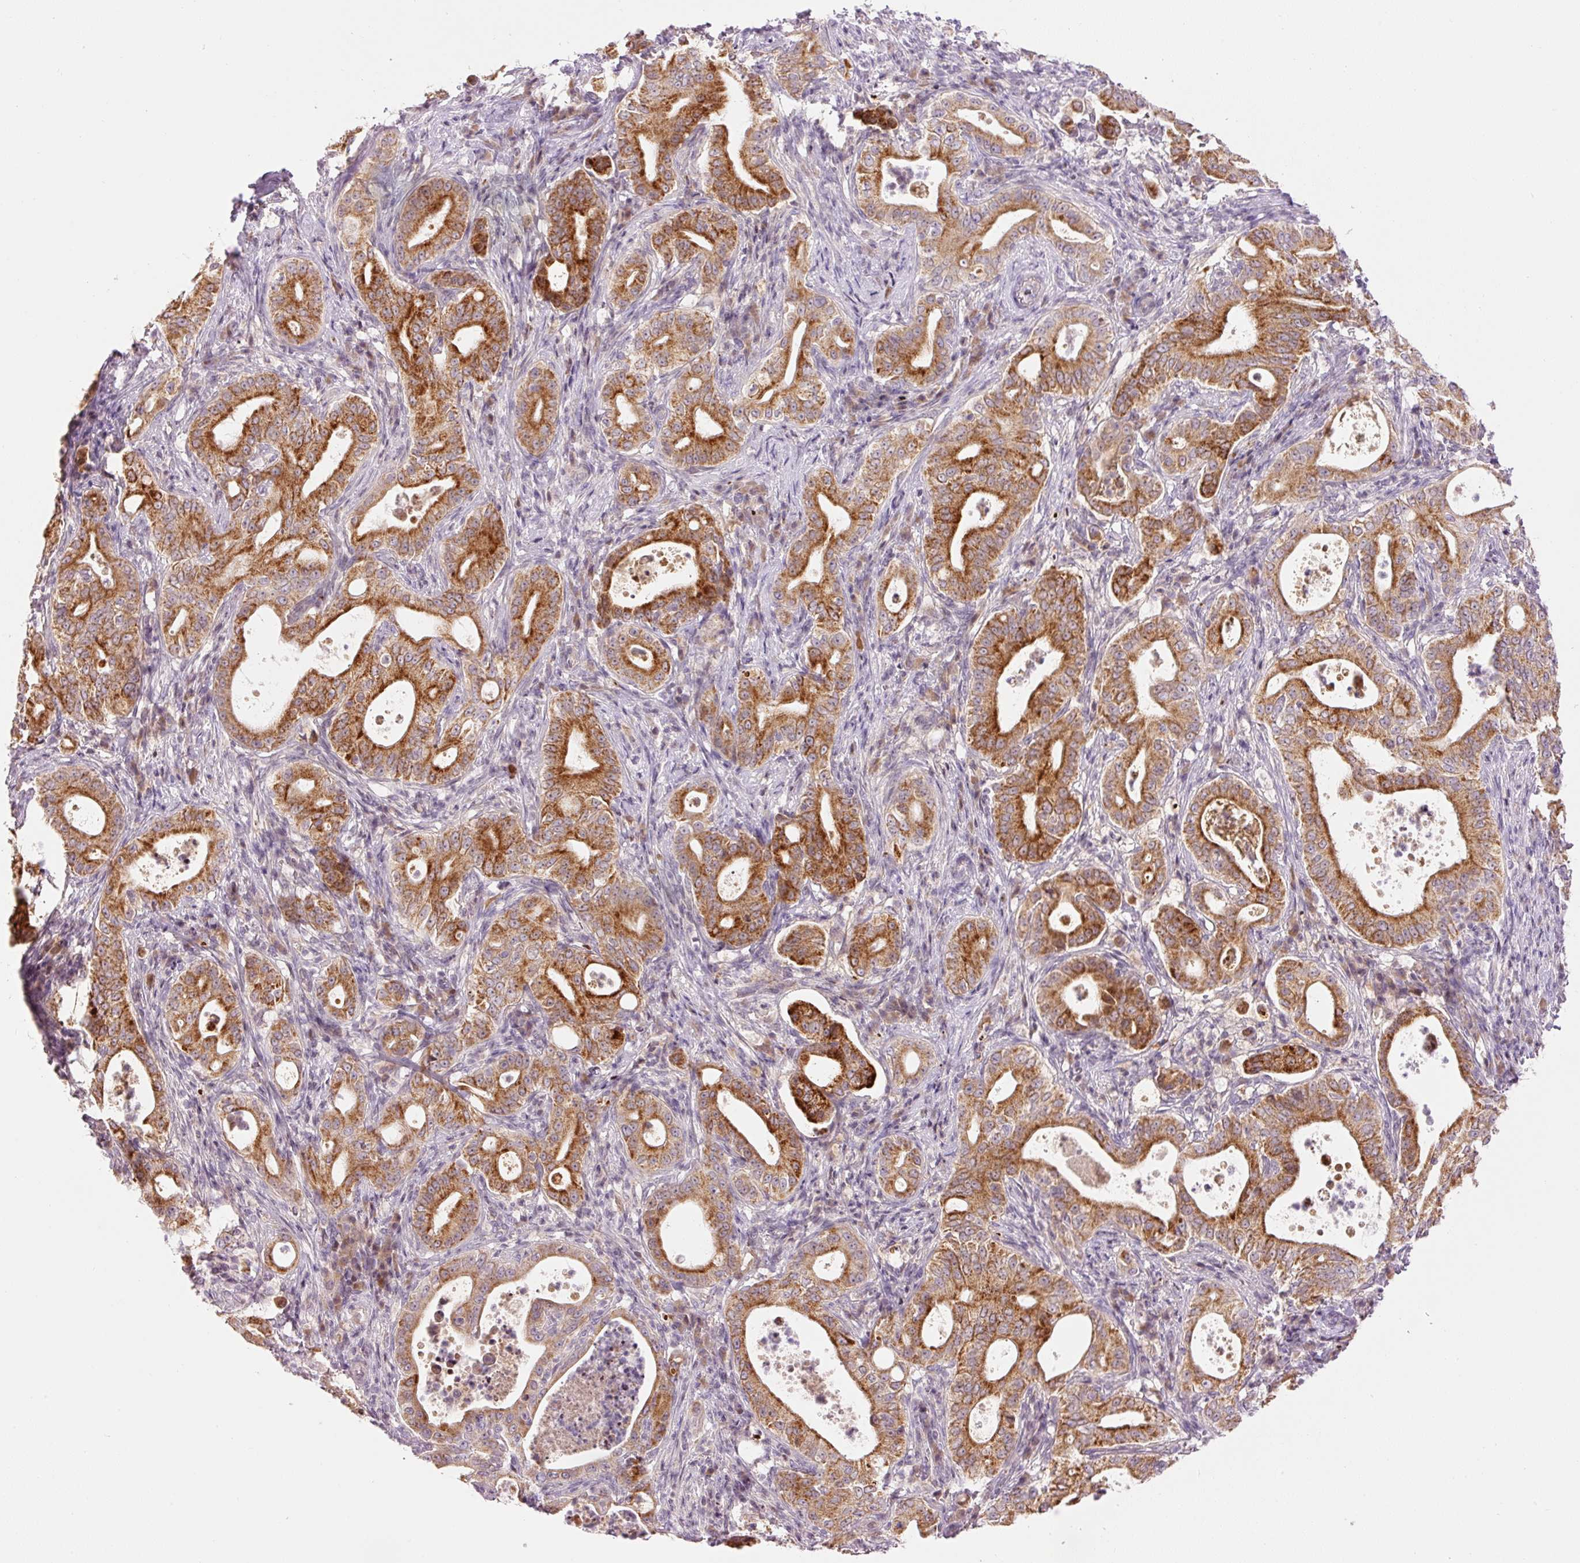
{"staining": {"intensity": "strong", "quantity": ">75%", "location": "cytoplasmic/membranous"}, "tissue": "pancreatic cancer", "cell_type": "Tumor cells", "image_type": "cancer", "snomed": [{"axis": "morphology", "description": "Adenocarcinoma, NOS"}, {"axis": "topography", "description": "Pancreas"}], "caption": "Brown immunohistochemical staining in pancreatic cancer exhibits strong cytoplasmic/membranous staining in about >75% of tumor cells. (IHC, brightfield microscopy, high magnification).", "gene": "ABHD11", "patient": {"sex": "male", "age": 71}}